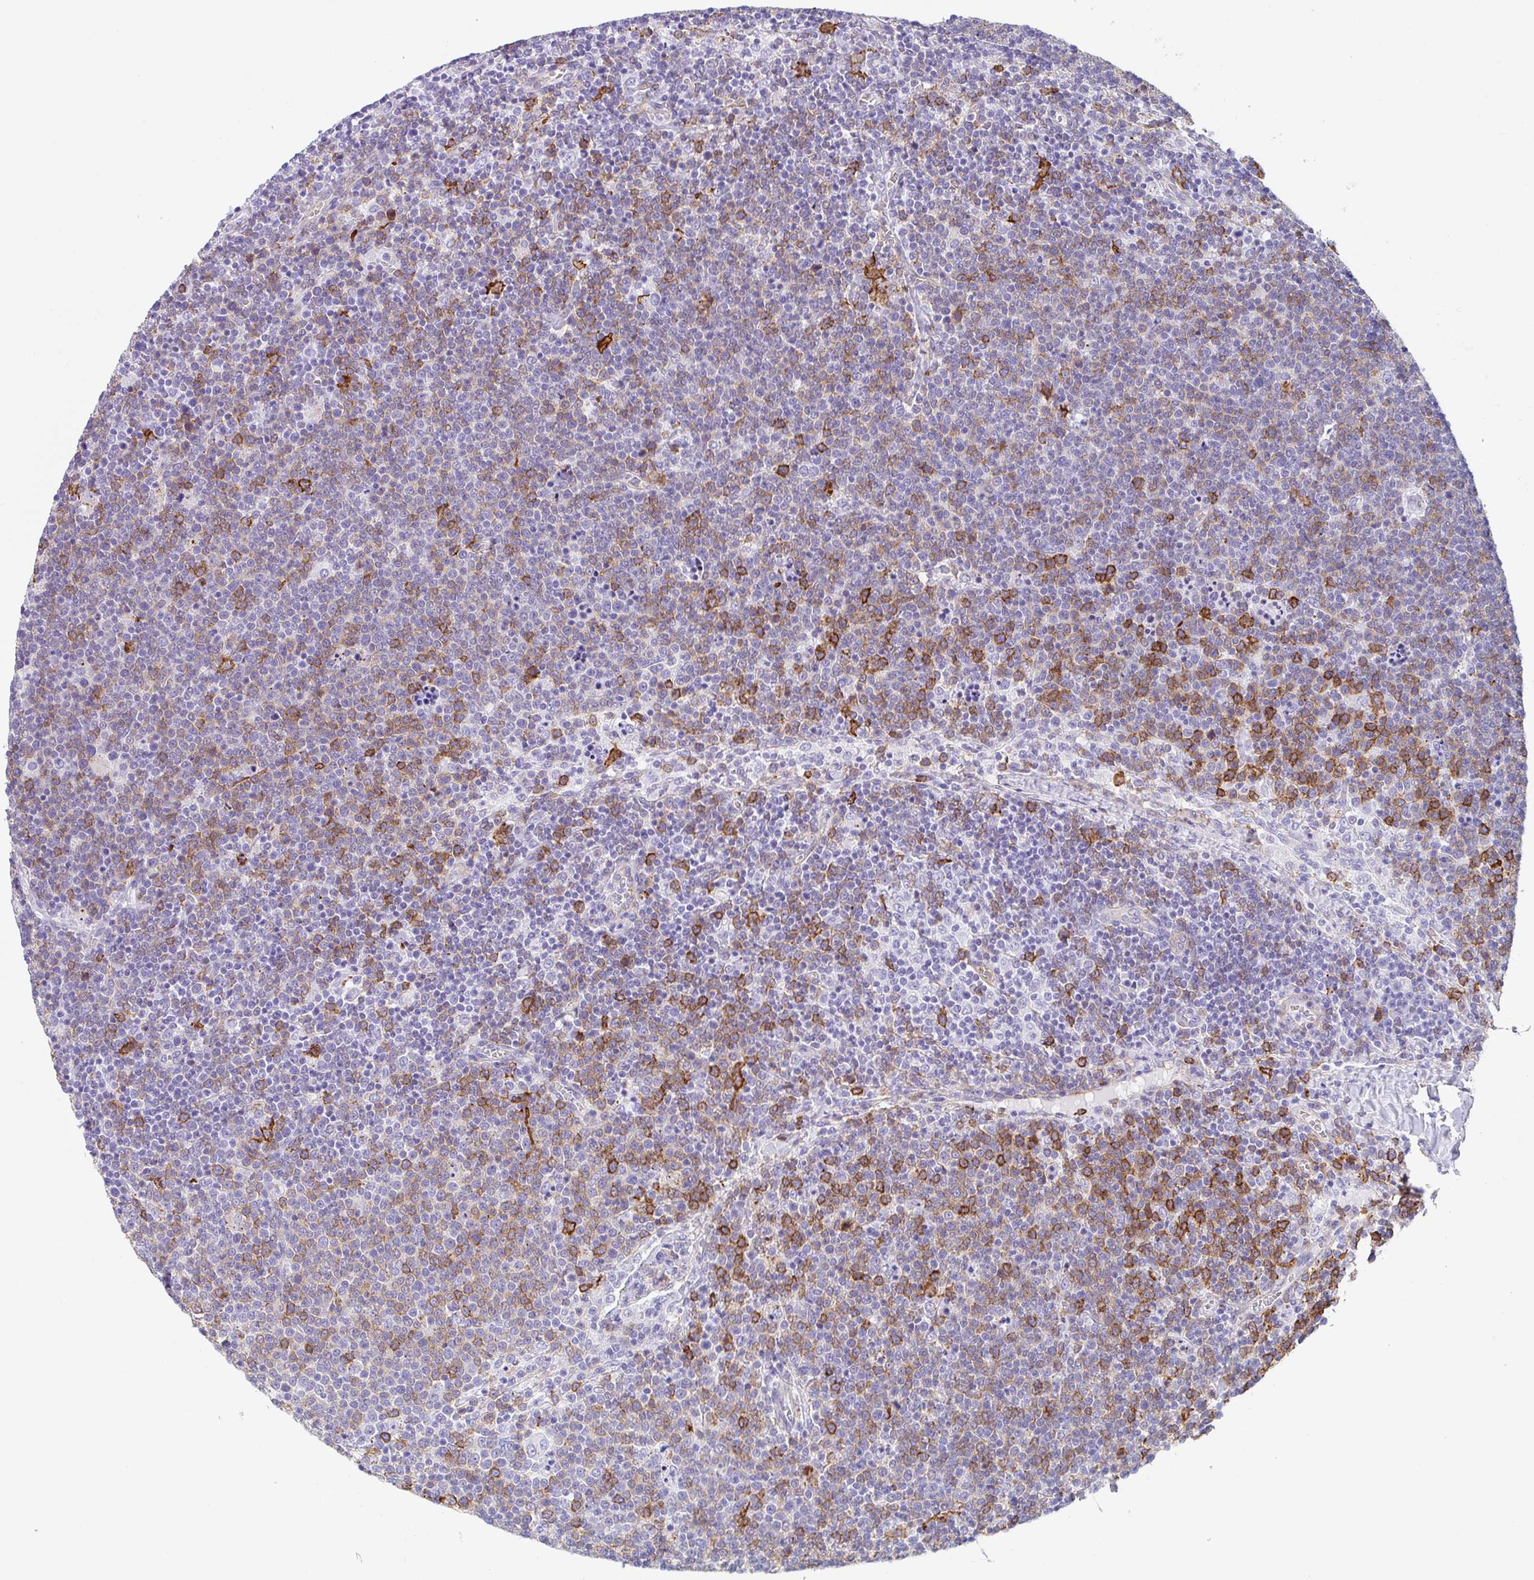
{"staining": {"intensity": "moderate", "quantity": "25%-75%", "location": "cytoplasmic/membranous"}, "tissue": "lymphoma", "cell_type": "Tumor cells", "image_type": "cancer", "snomed": [{"axis": "morphology", "description": "Malignant lymphoma, non-Hodgkin's type, High grade"}, {"axis": "topography", "description": "Lymph node"}], "caption": "Immunohistochemistry (IHC) photomicrograph of human high-grade malignant lymphoma, non-Hodgkin's type stained for a protein (brown), which reveals medium levels of moderate cytoplasmic/membranous positivity in about 25%-75% of tumor cells.", "gene": "DBN1", "patient": {"sex": "male", "age": 61}}